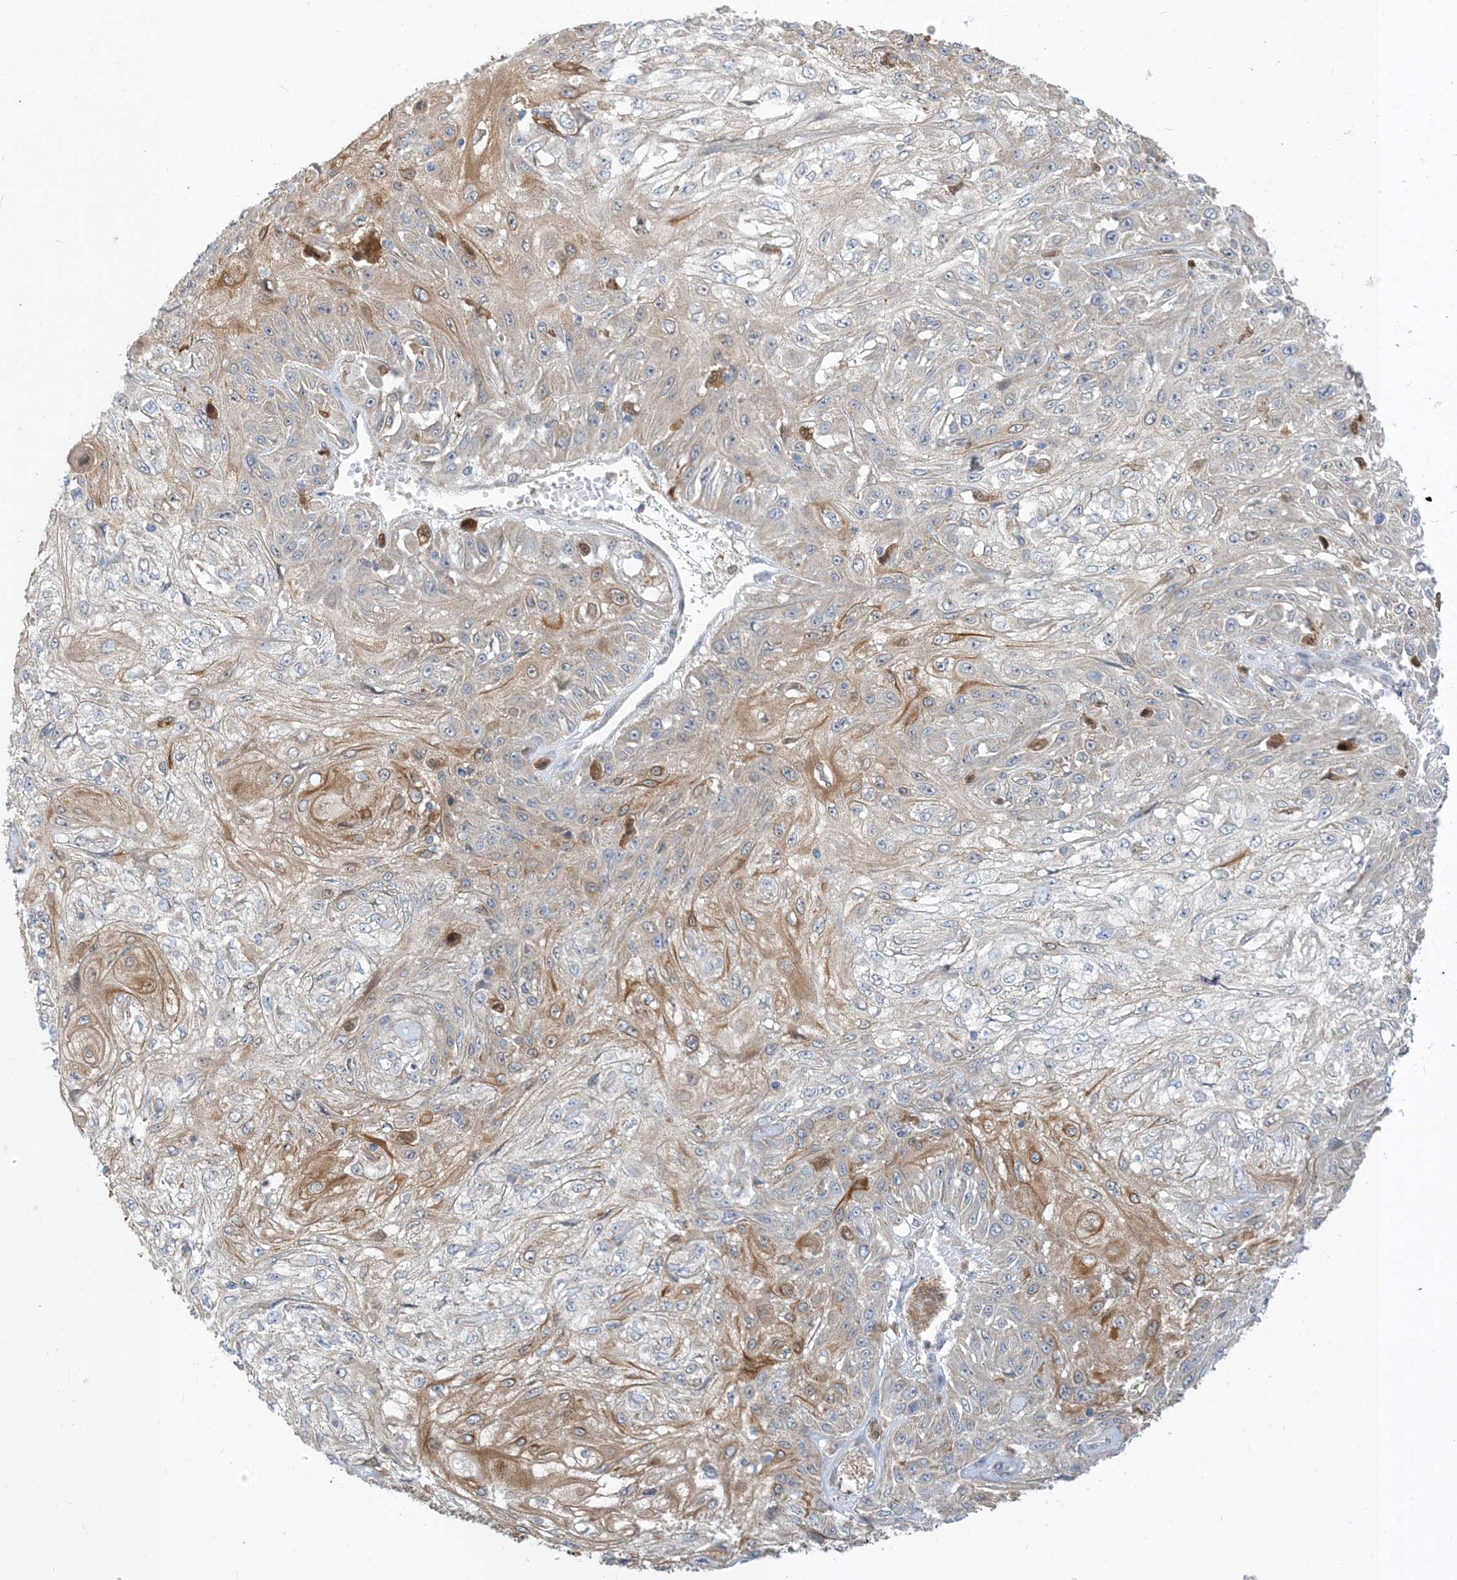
{"staining": {"intensity": "moderate", "quantity": "<25%", "location": "cytoplasmic/membranous"}, "tissue": "skin cancer", "cell_type": "Tumor cells", "image_type": "cancer", "snomed": [{"axis": "morphology", "description": "Squamous cell carcinoma, NOS"}, {"axis": "morphology", "description": "Squamous cell carcinoma, metastatic, NOS"}, {"axis": "topography", "description": "Skin"}, {"axis": "topography", "description": "Lymph node"}], "caption": "Skin cancer (squamous cell carcinoma) stained for a protein (brown) shows moderate cytoplasmic/membranous positive positivity in about <25% of tumor cells.", "gene": "NAGK", "patient": {"sex": "male", "age": 75}}